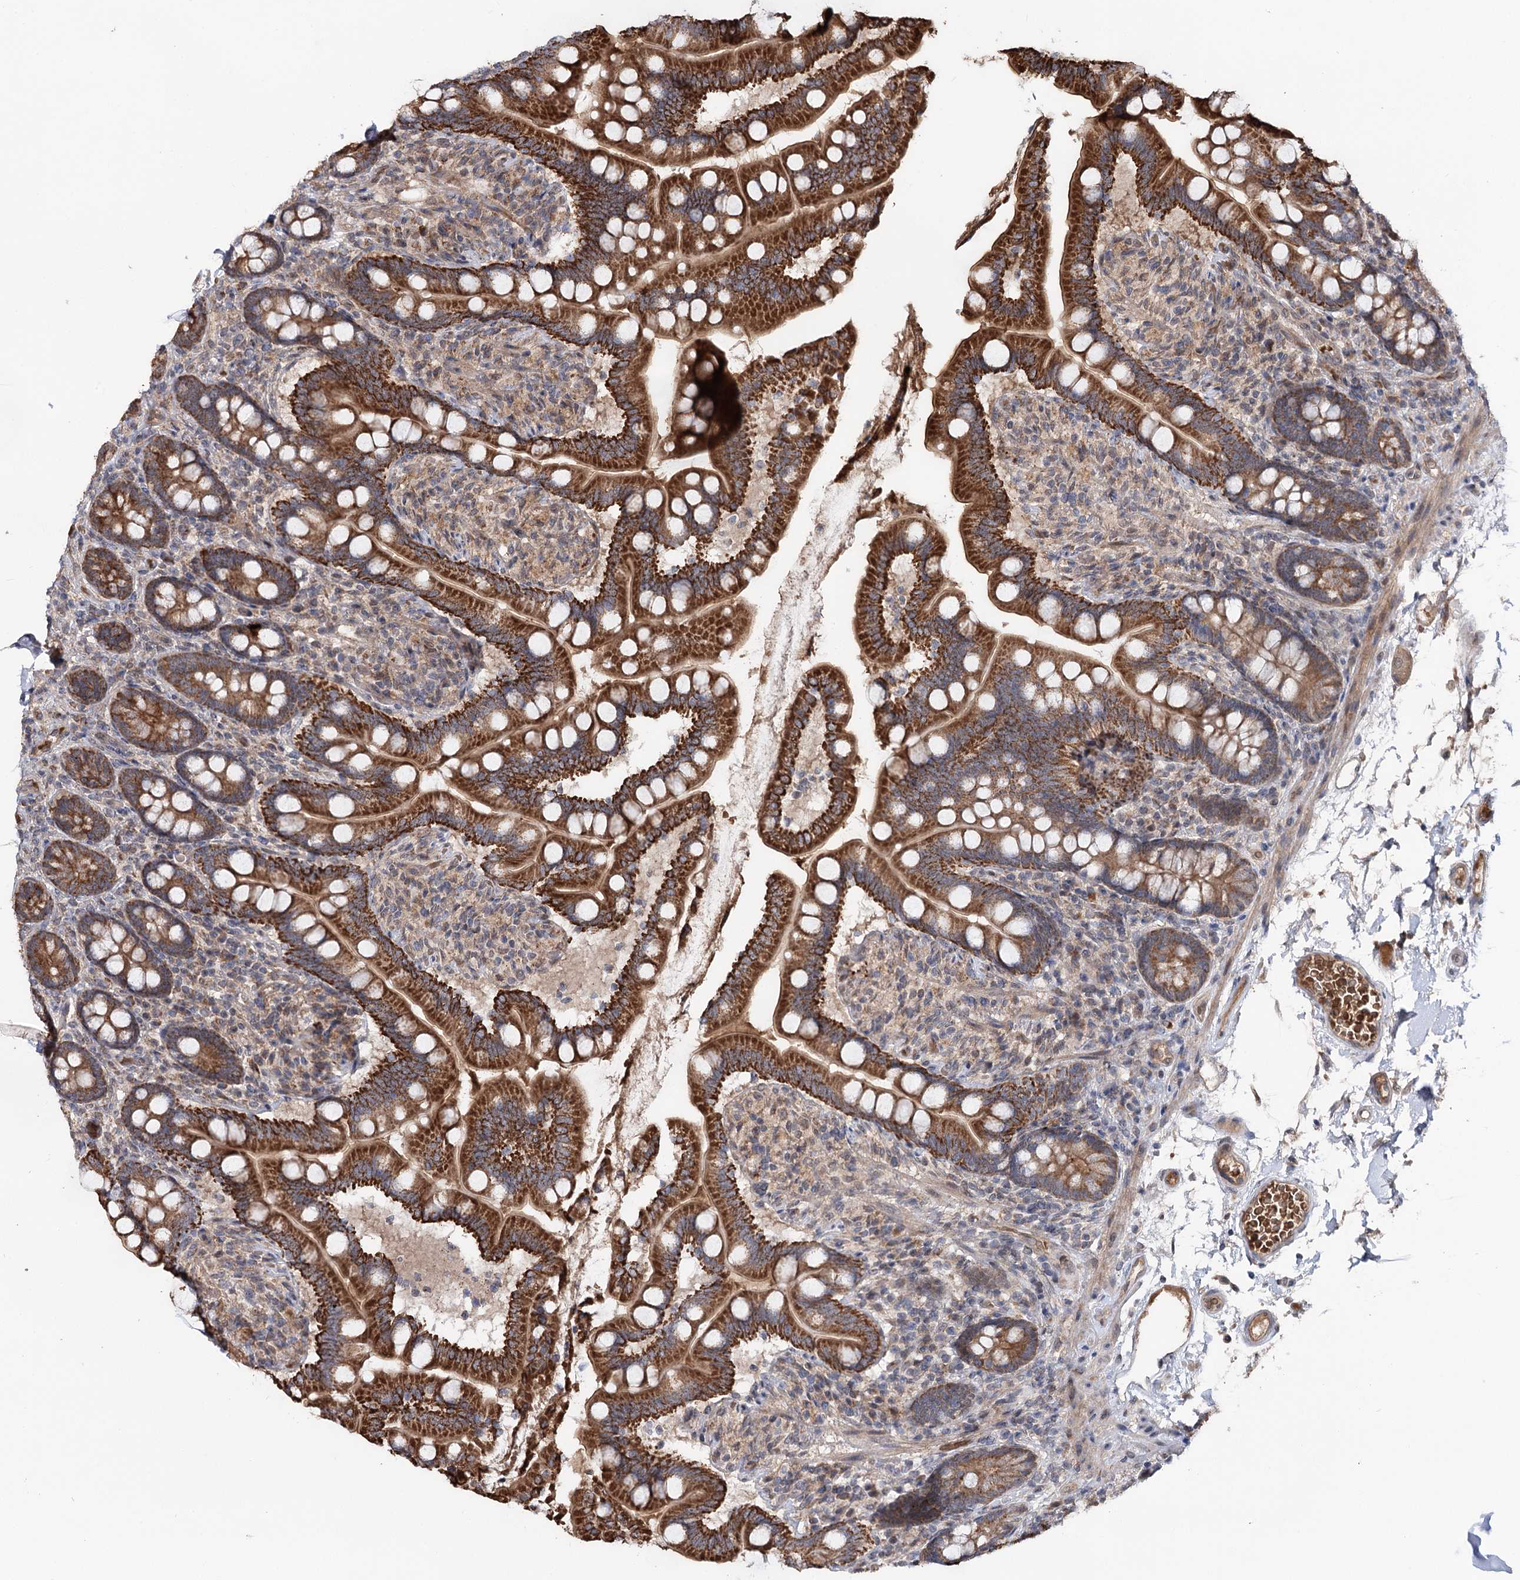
{"staining": {"intensity": "strong", "quantity": ">75%", "location": "cytoplasmic/membranous"}, "tissue": "small intestine", "cell_type": "Glandular cells", "image_type": "normal", "snomed": [{"axis": "morphology", "description": "Normal tissue, NOS"}, {"axis": "topography", "description": "Small intestine"}], "caption": "Glandular cells demonstrate high levels of strong cytoplasmic/membranous expression in about >75% of cells in benign small intestine. (Stains: DAB in brown, nuclei in blue, Microscopy: brightfield microscopy at high magnification).", "gene": "MSANTD2", "patient": {"sex": "female", "age": 64}}